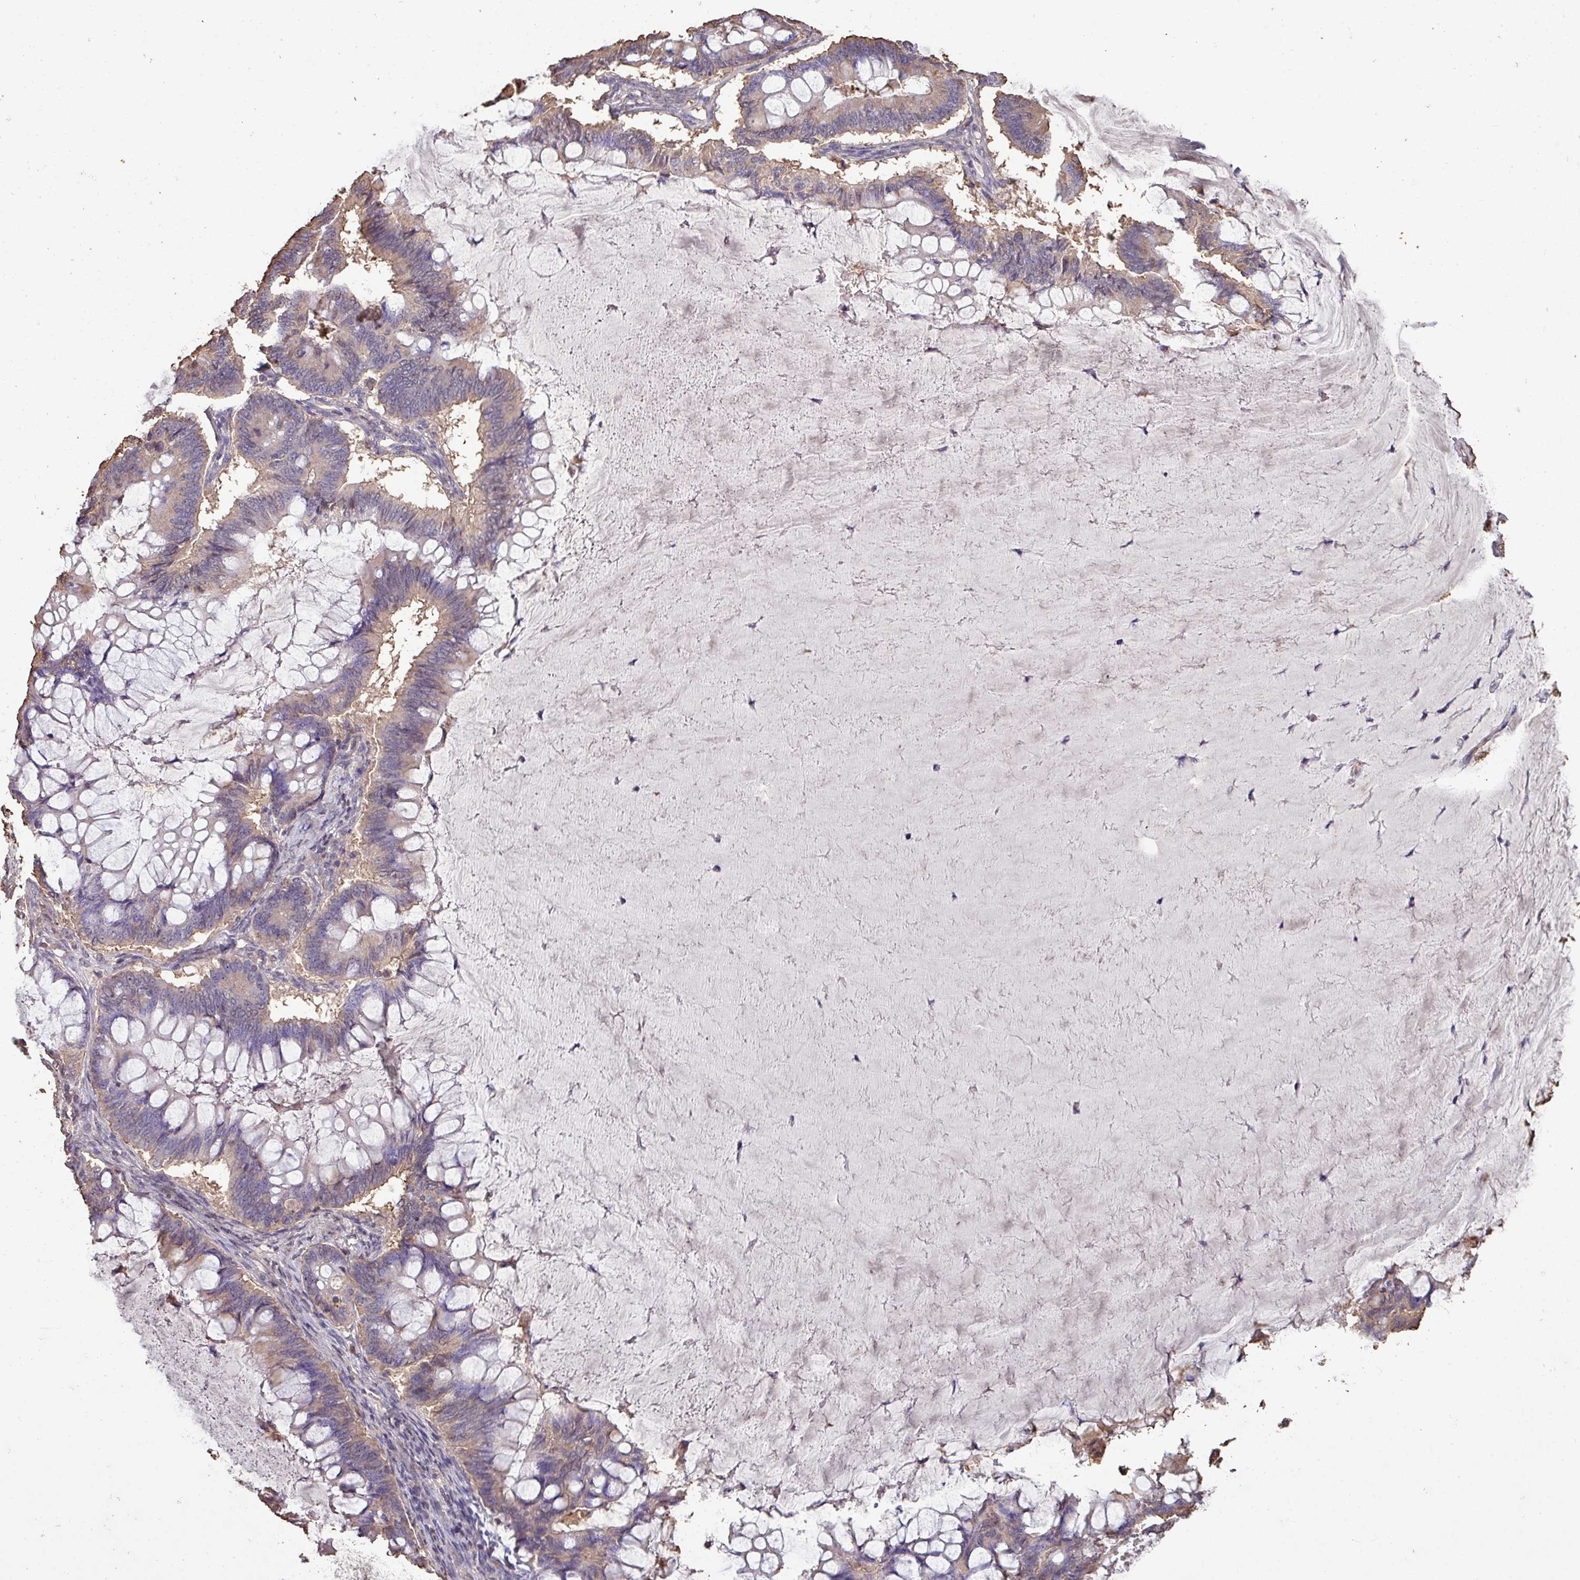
{"staining": {"intensity": "weak", "quantity": "25%-75%", "location": "cytoplasmic/membranous"}, "tissue": "ovarian cancer", "cell_type": "Tumor cells", "image_type": "cancer", "snomed": [{"axis": "morphology", "description": "Cystadenocarcinoma, mucinous, NOS"}, {"axis": "topography", "description": "Ovary"}], "caption": "Weak cytoplasmic/membranous protein positivity is present in about 25%-75% of tumor cells in ovarian mucinous cystadenocarcinoma.", "gene": "CAMK2B", "patient": {"sex": "female", "age": 61}}